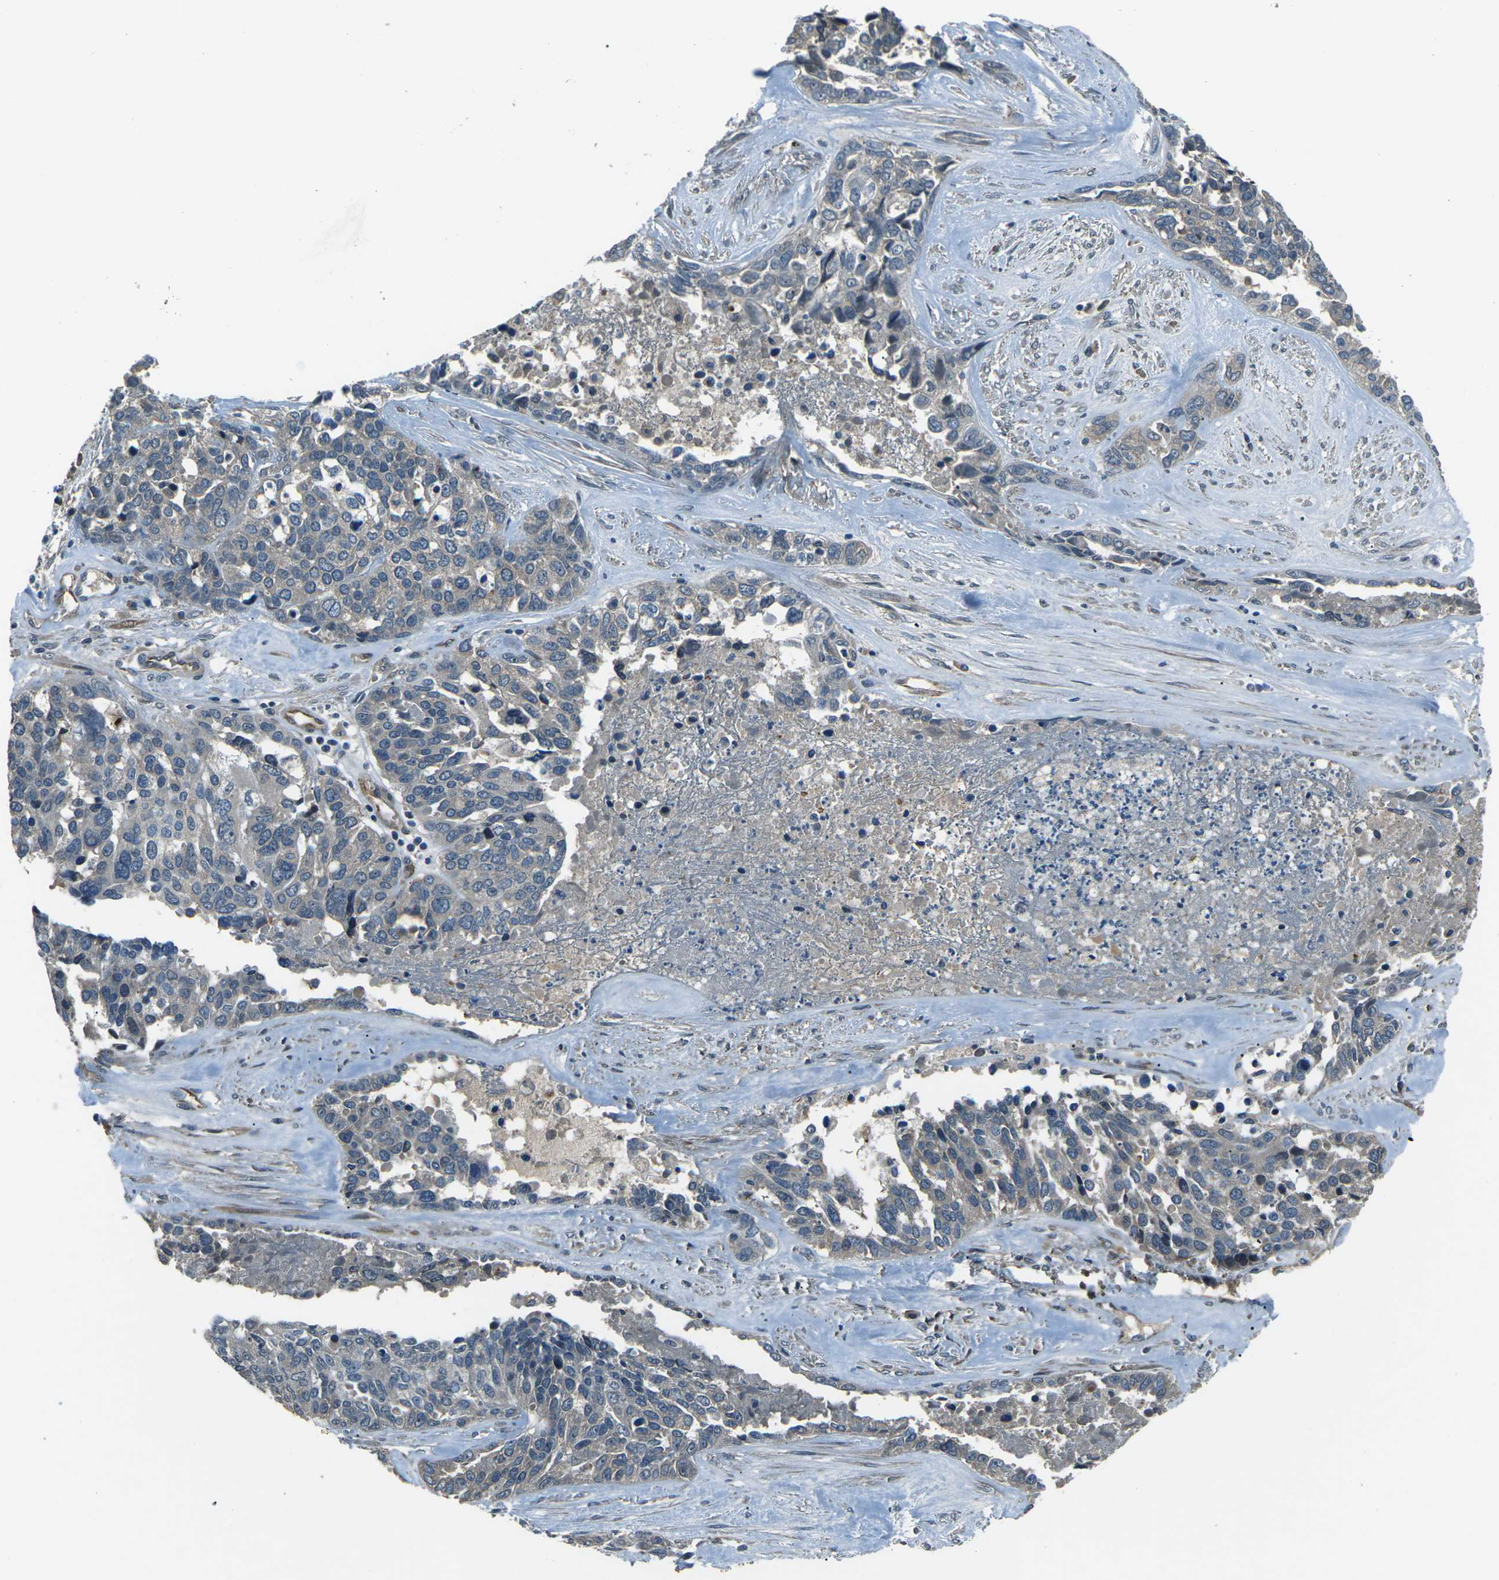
{"staining": {"intensity": "negative", "quantity": "none", "location": "none"}, "tissue": "ovarian cancer", "cell_type": "Tumor cells", "image_type": "cancer", "snomed": [{"axis": "morphology", "description": "Cystadenocarcinoma, serous, NOS"}, {"axis": "topography", "description": "Ovary"}], "caption": "This is a micrograph of immunohistochemistry staining of ovarian cancer (serous cystadenocarcinoma), which shows no positivity in tumor cells.", "gene": "AFAP1", "patient": {"sex": "female", "age": 44}}